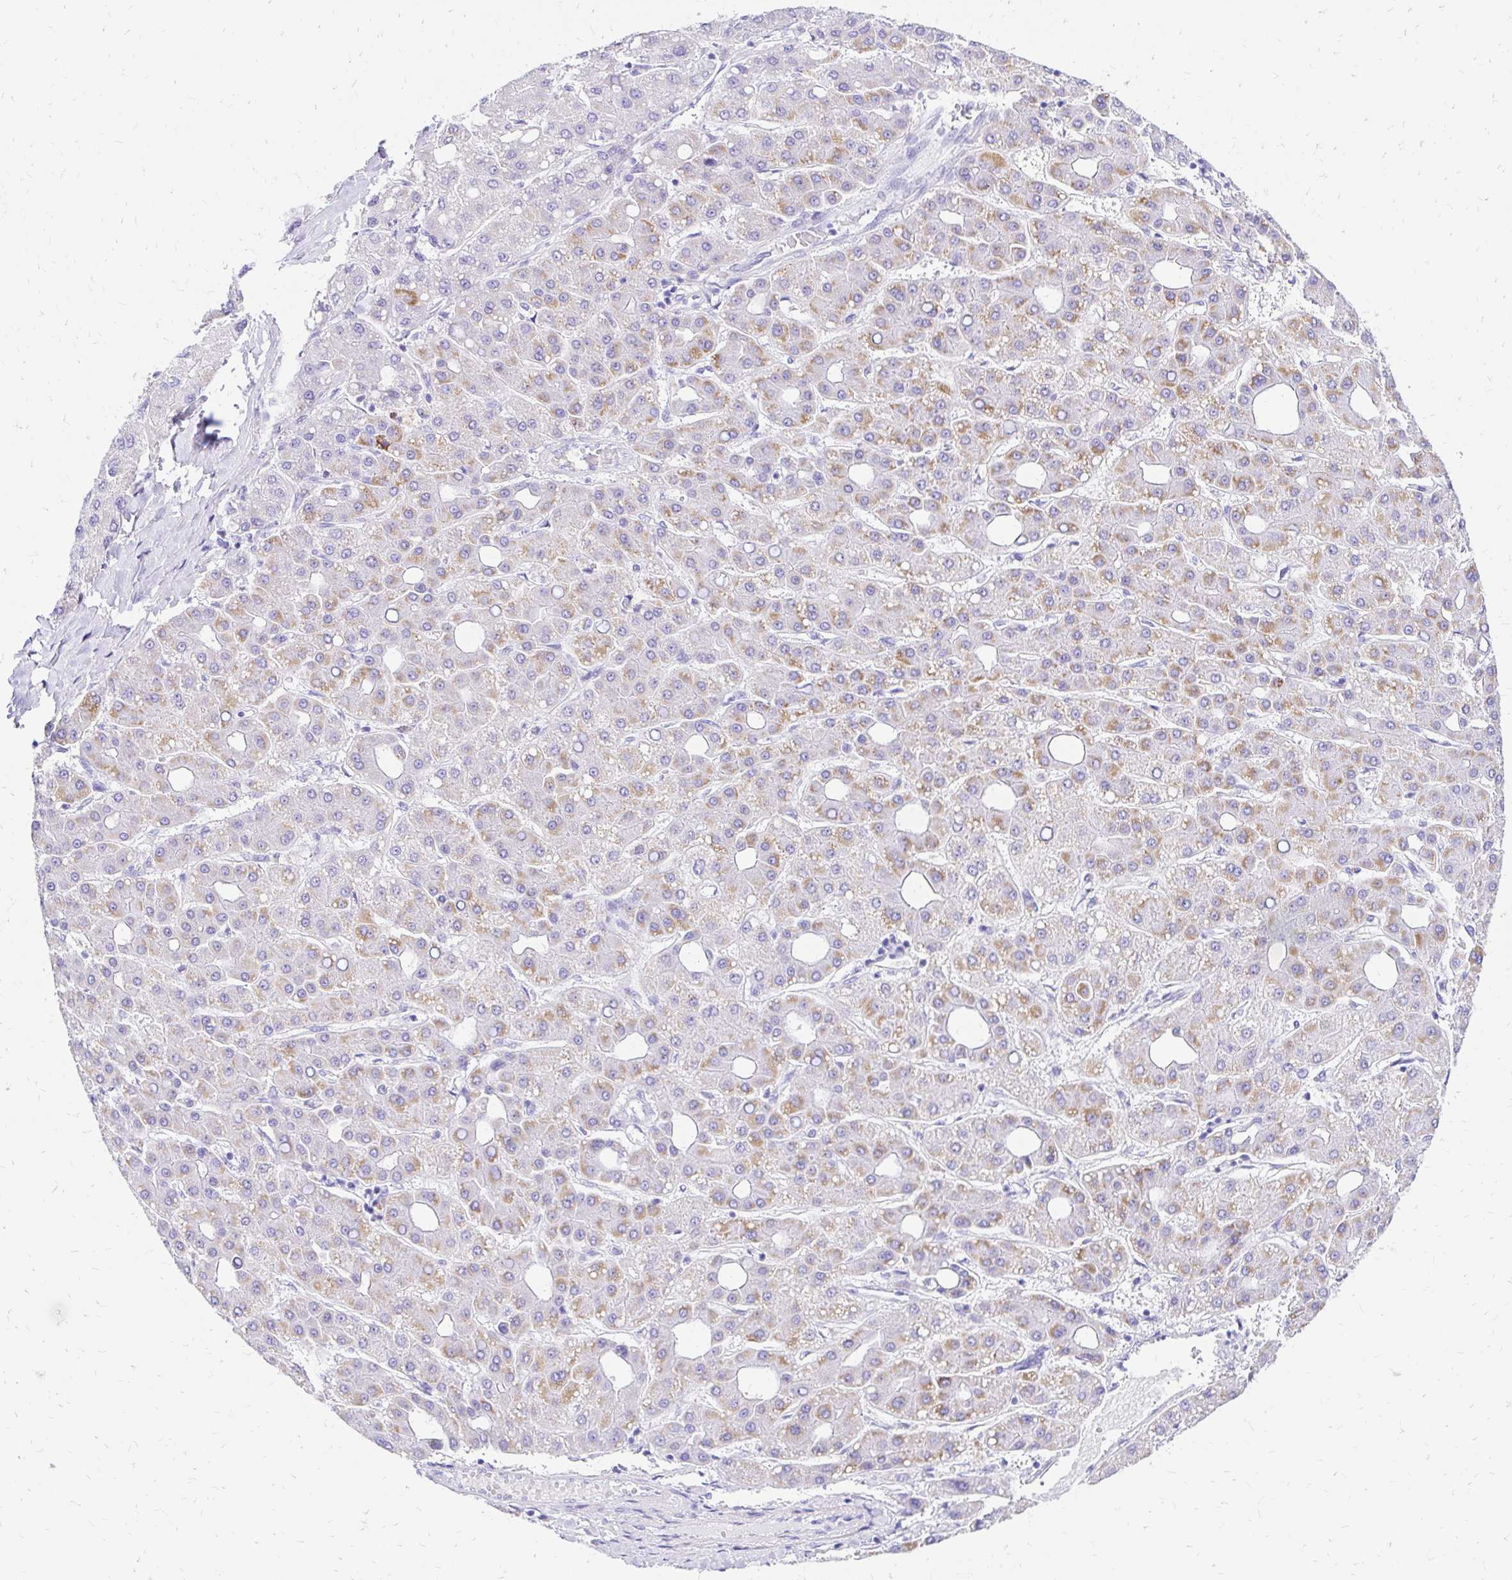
{"staining": {"intensity": "moderate", "quantity": "25%-75%", "location": "cytoplasmic/membranous"}, "tissue": "liver cancer", "cell_type": "Tumor cells", "image_type": "cancer", "snomed": [{"axis": "morphology", "description": "Carcinoma, Hepatocellular, NOS"}, {"axis": "topography", "description": "Liver"}], "caption": "Hepatocellular carcinoma (liver) stained with a brown dye displays moderate cytoplasmic/membranous positive staining in about 25%-75% of tumor cells.", "gene": "S100G", "patient": {"sex": "male", "age": 65}}